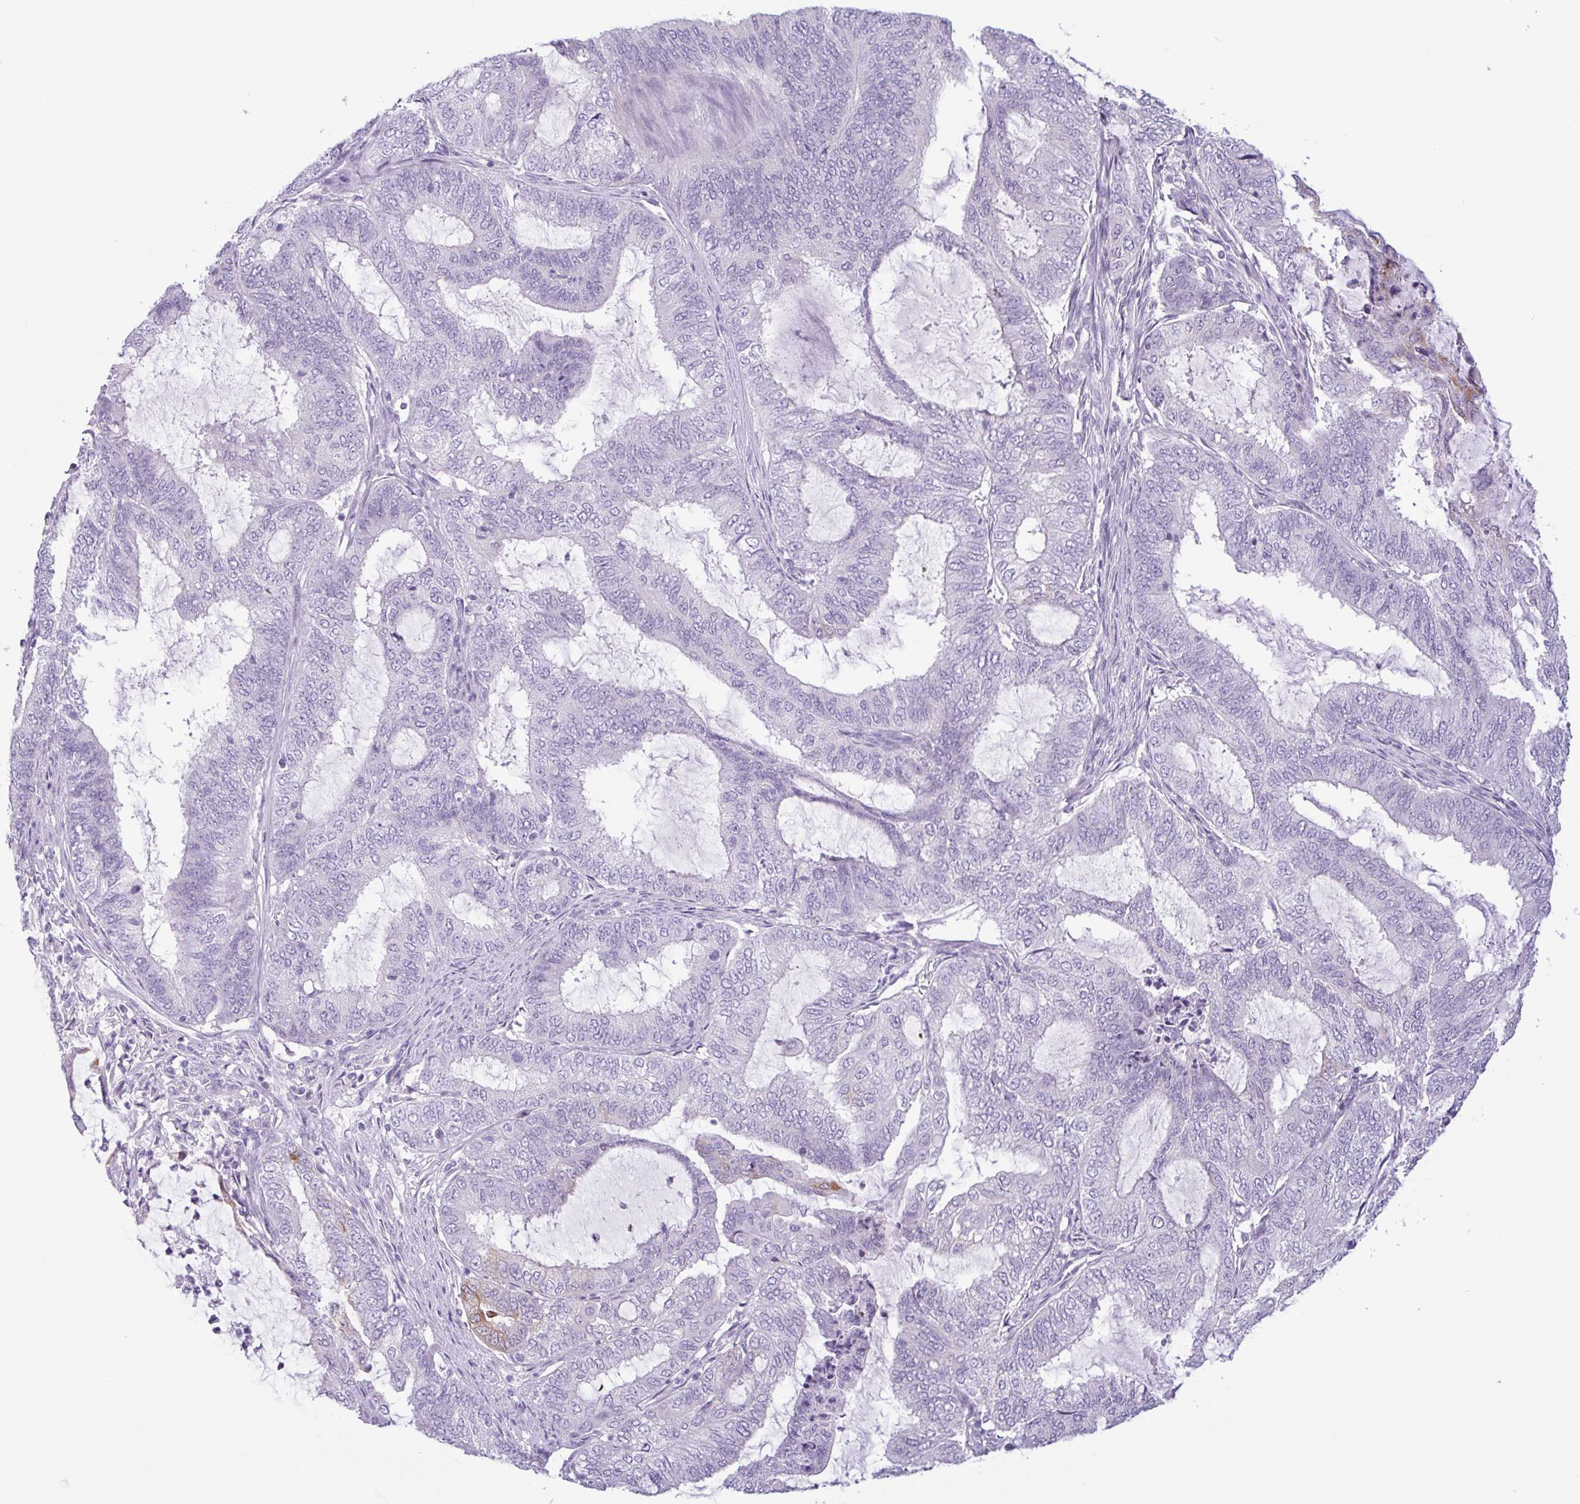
{"staining": {"intensity": "negative", "quantity": "none", "location": "none"}, "tissue": "endometrial cancer", "cell_type": "Tumor cells", "image_type": "cancer", "snomed": [{"axis": "morphology", "description": "Adenocarcinoma, NOS"}, {"axis": "topography", "description": "Endometrium"}], "caption": "Tumor cells are negative for brown protein staining in endometrial cancer (adenocarcinoma). (DAB (3,3'-diaminobenzidine) IHC visualized using brightfield microscopy, high magnification).", "gene": "CTSE", "patient": {"sex": "female", "age": 51}}